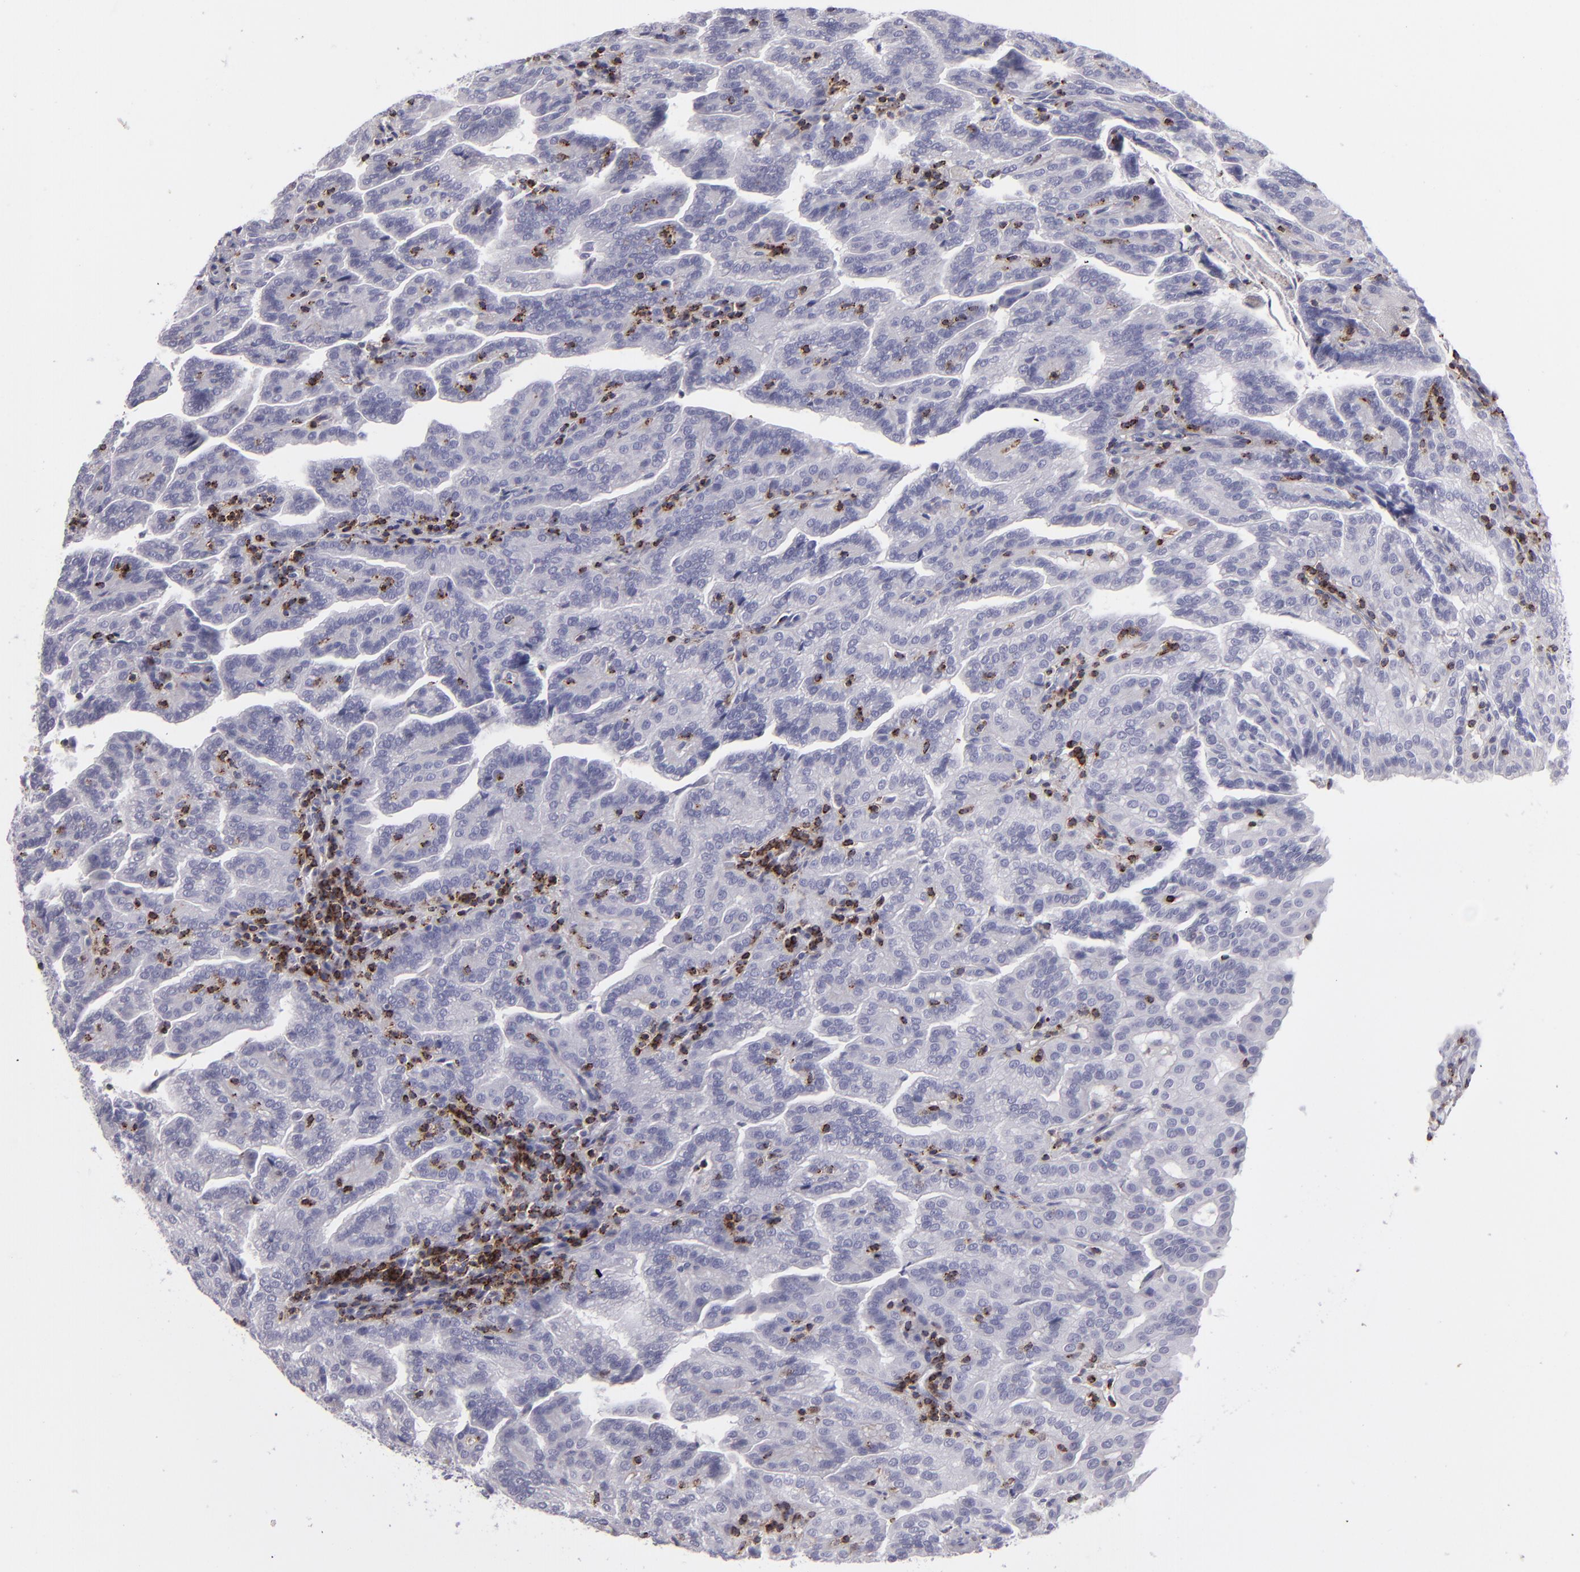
{"staining": {"intensity": "negative", "quantity": "none", "location": "none"}, "tissue": "renal cancer", "cell_type": "Tumor cells", "image_type": "cancer", "snomed": [{"axis": "morphology", "description": "Adenocarcinoma, NOS"}, {"axis": "topography", "description": "Kidney"}], "caption": "There is no significant expression in tumor cells of renal adenocarcinoma. (DAB immunohistochemistry (IHC) visualized using brightfield microscopy, high magnification).", "gene": "CD2", "patient": {"sex": "male", "age": 61}}